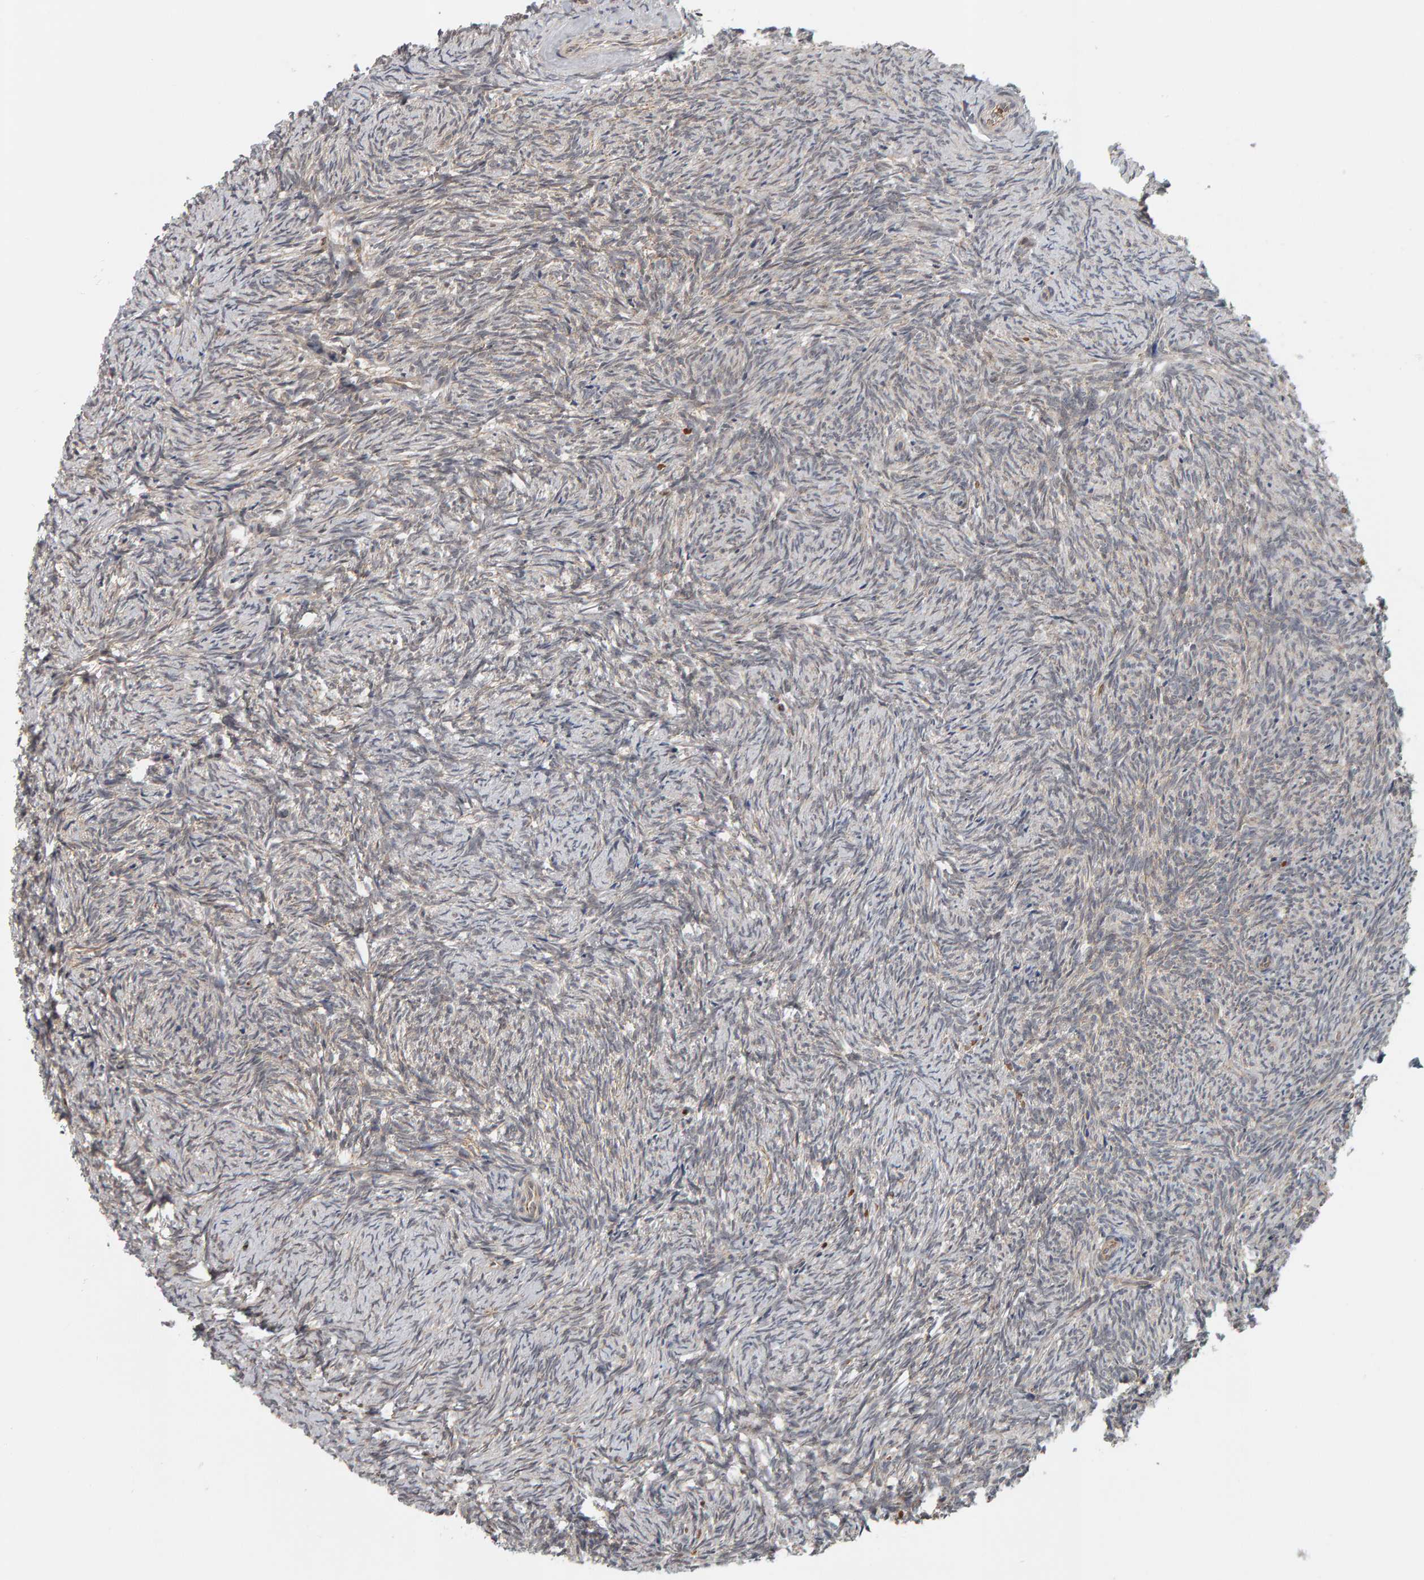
{"staining": {"intensity": "moderate", "quantity": ">75%", "location": "nuclear"}, "tissue": "ovary", "cell_type": "Follicle cells", "image_type": "normal", "snomed": [{"axis": "morphology", "description": "Normal tissue, NOS"}, {"axis": "topography", "description": "Ovary"}], "caption": "Protein staining of benign ovary displays moderate nuclear expression in approximately >75% of follicle cells. Using DAB (3,3'-diaminobenzidine) (brown) and hematoxylin (blue) stains, captured at high magnification using brightfield microscopy.", "gene": "DAP3", "patient": {"sex": "female", "age": 41}}